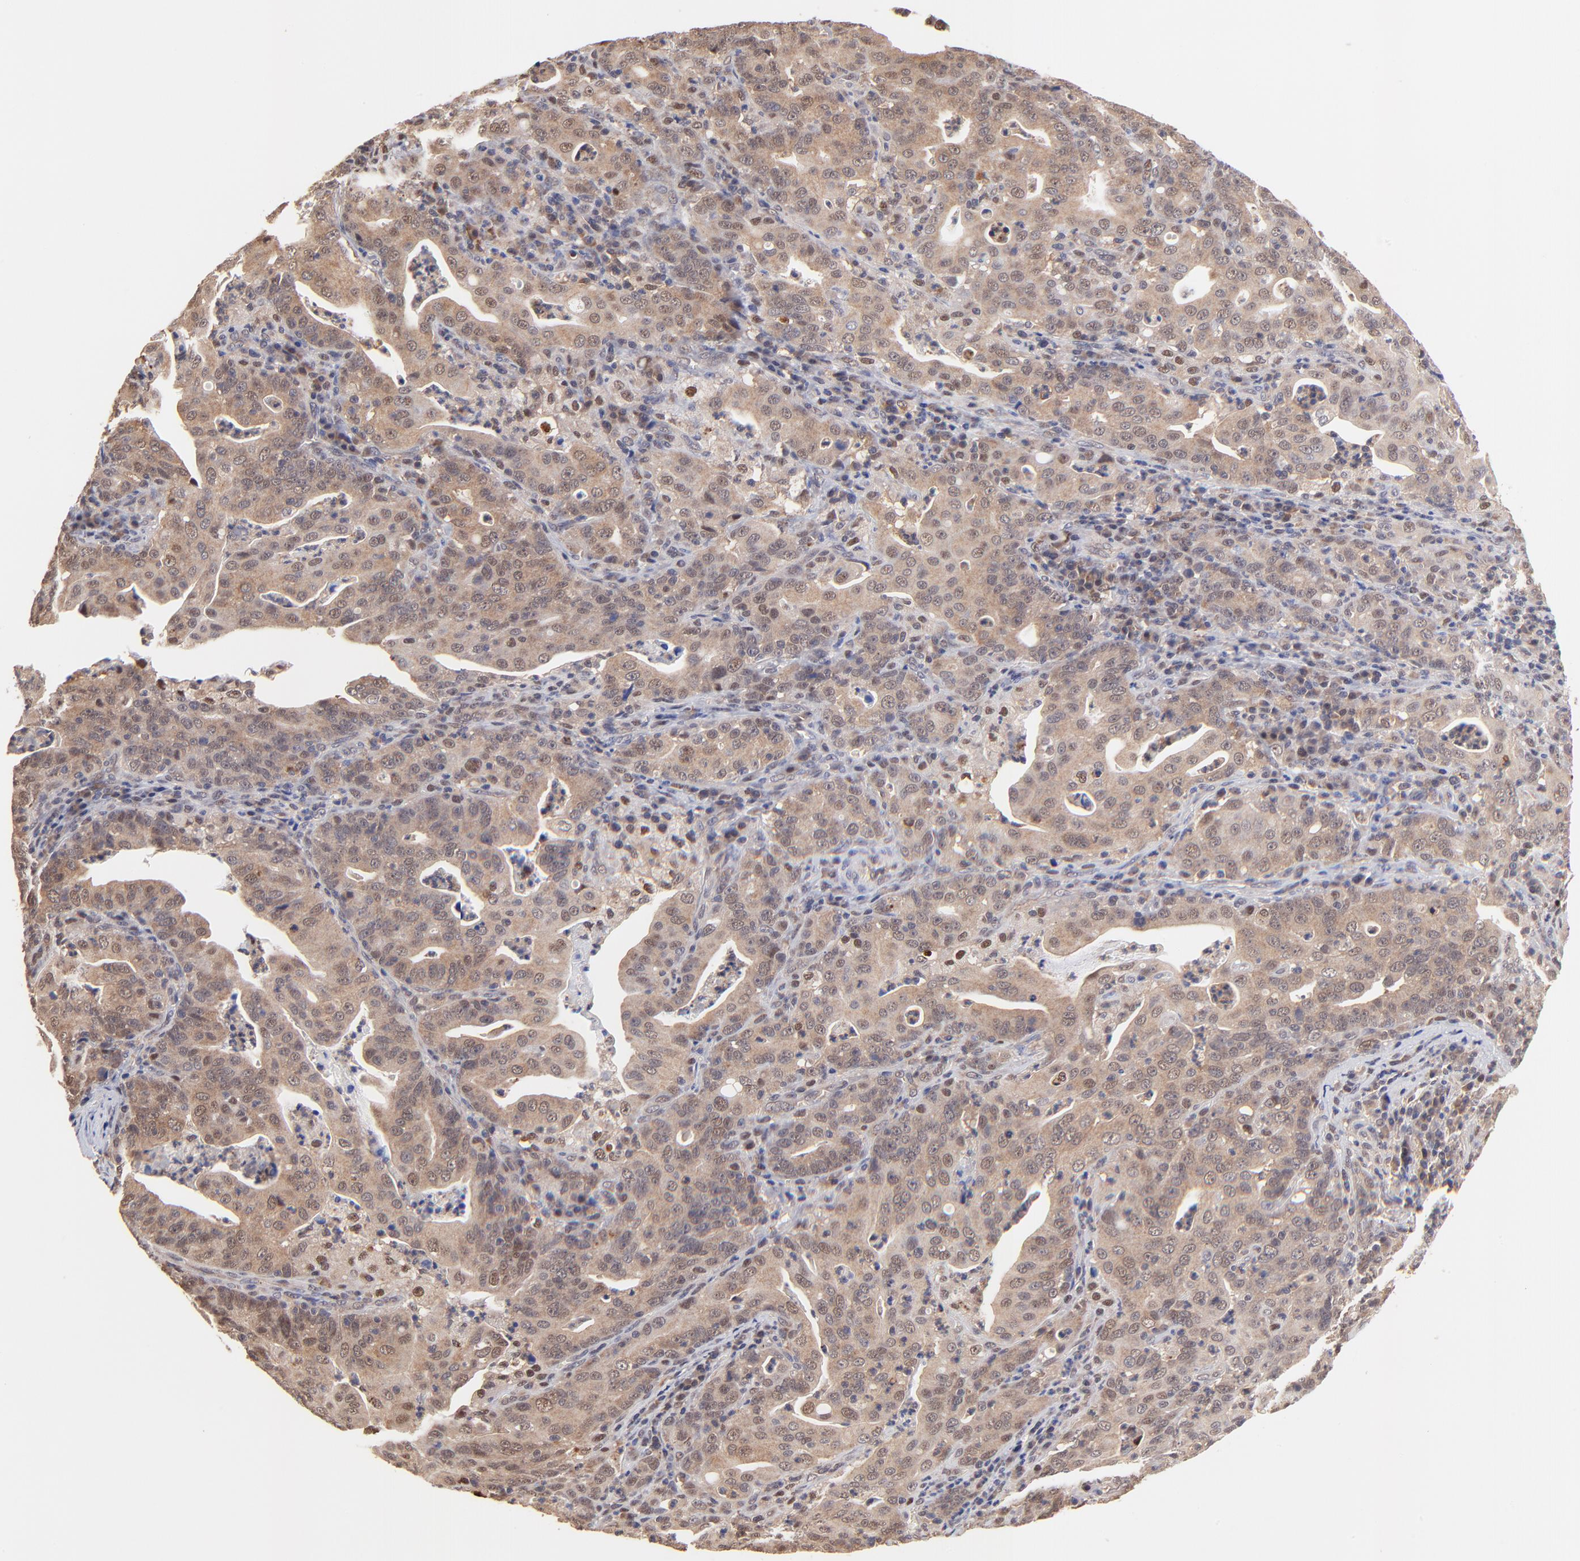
{"staining": {"intensity": "moderate", "quantity": ">75%", "location": "cytoplasmic/membranous"}, "tissue": "stomach cancer", "cell_type": "Tumor cells", "image_type": "cancer", "snomed": [{"axis": "morphology", "description": "Adenocarcinoma, NOS"}, {"axis": "topography", "description": "Stomach, upper"}], "caption": "A high-resolution photomicrograph shows IHC staining of stomach cancer (adenocarcinoma), which reveals moderate cytoplasmic/membranous expression in approximately >75% of tumor cells. The protein of interest is shown in brown color, while the nuclei are stained blue.", "gene": "PSMA6", "patient": {"sex": "female", "age": 50}}